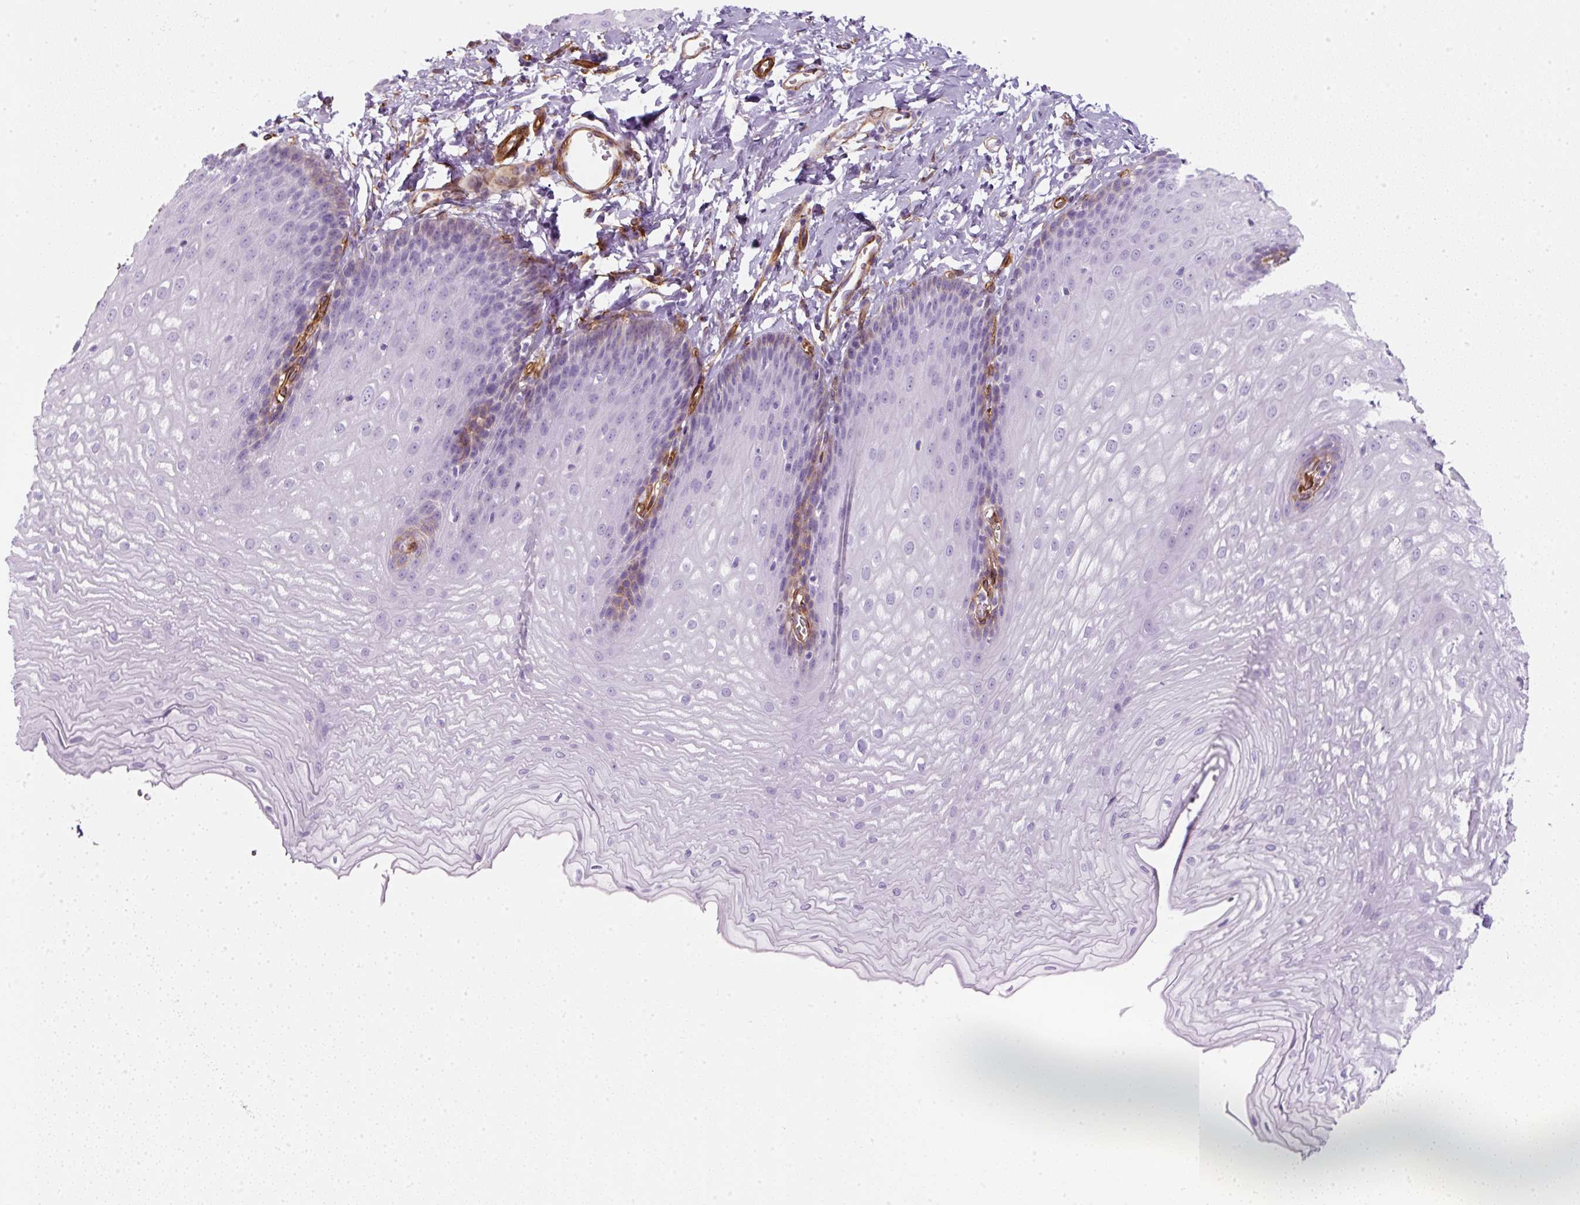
{"staining": {"intensity": "negative", "quantity": "none", "location": "none"}, "tissue": "esophagus", "cell_type": "Squamous epithelial cells", "image_type": "normal", "snomed": [{"axis": "morphology", "description": "Normal tissue, NOS"}, {"axis": "topography", "description": "Esophagus"}], "caption": "Image shows no protein staining in squamous epithelial cells of unremarkable esophagus. (DAB (3,3'-diaminobenzidine) immunohistochemistry (IHC) visualized using brightfield microscopy, high magnification).", "gene": "CAVIN3", "patient": {"sex": "male", "age": 70}}